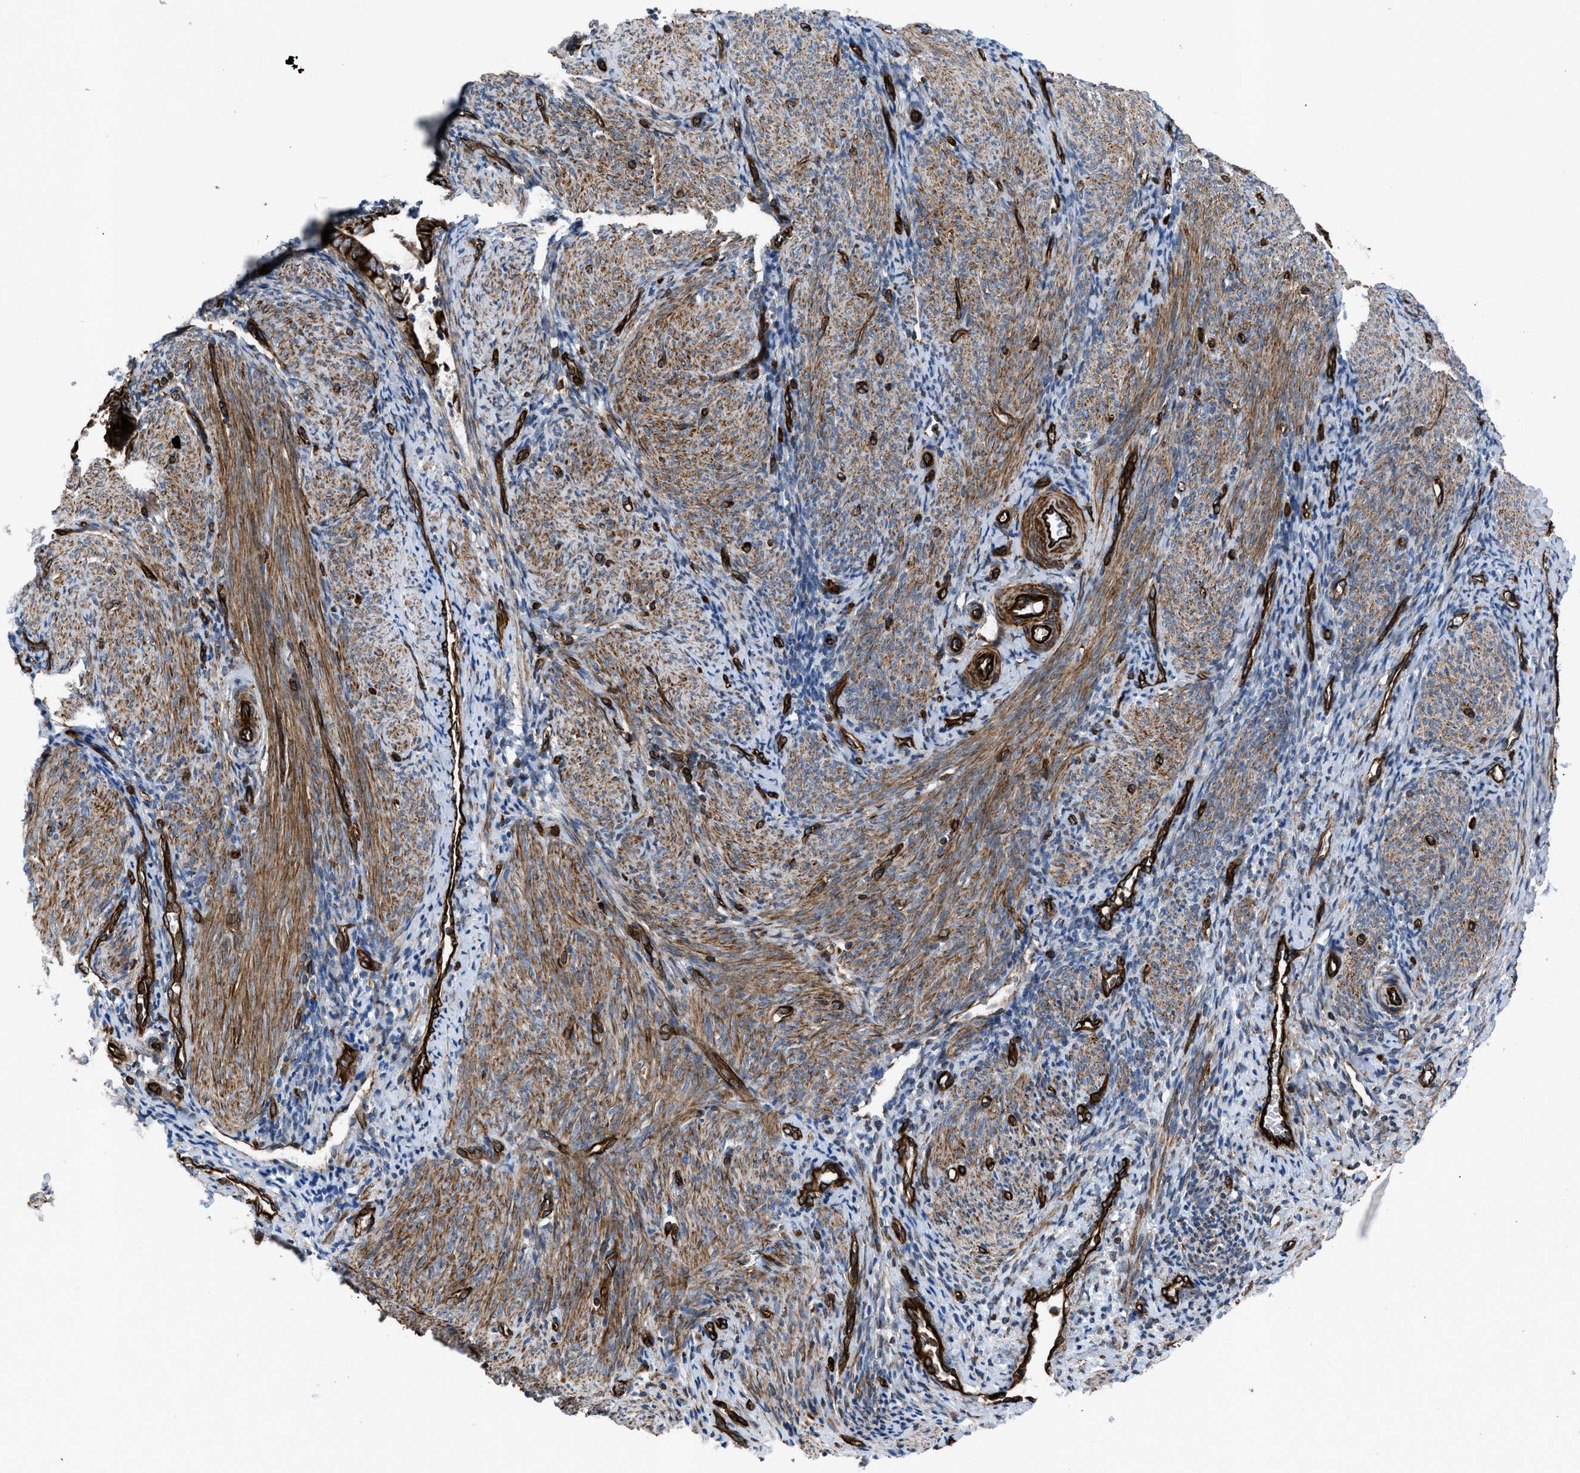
{"staining": {"intensity": "weak", "quantity": "25%-75%", "location": "cytoplasmic/membranous"}, "tissue": "endometrium", "cell_type": "Cells in endometrial stroma", "image_type": "normal", "snomed": [{"axis": "morphology", "description": "Normal tissue, NOS"}, {"axis": "topography", "description": "Endometrium"}], "caption": "Approximately 25%-75% of cells in endometrial stroma in normal human endometrium display weak cytoplasmic/membranous protein expression as visualized by brown immunohistochemical staining.", "gene": "PTPRE", "patient": {"sex": "female", "age": 50}}